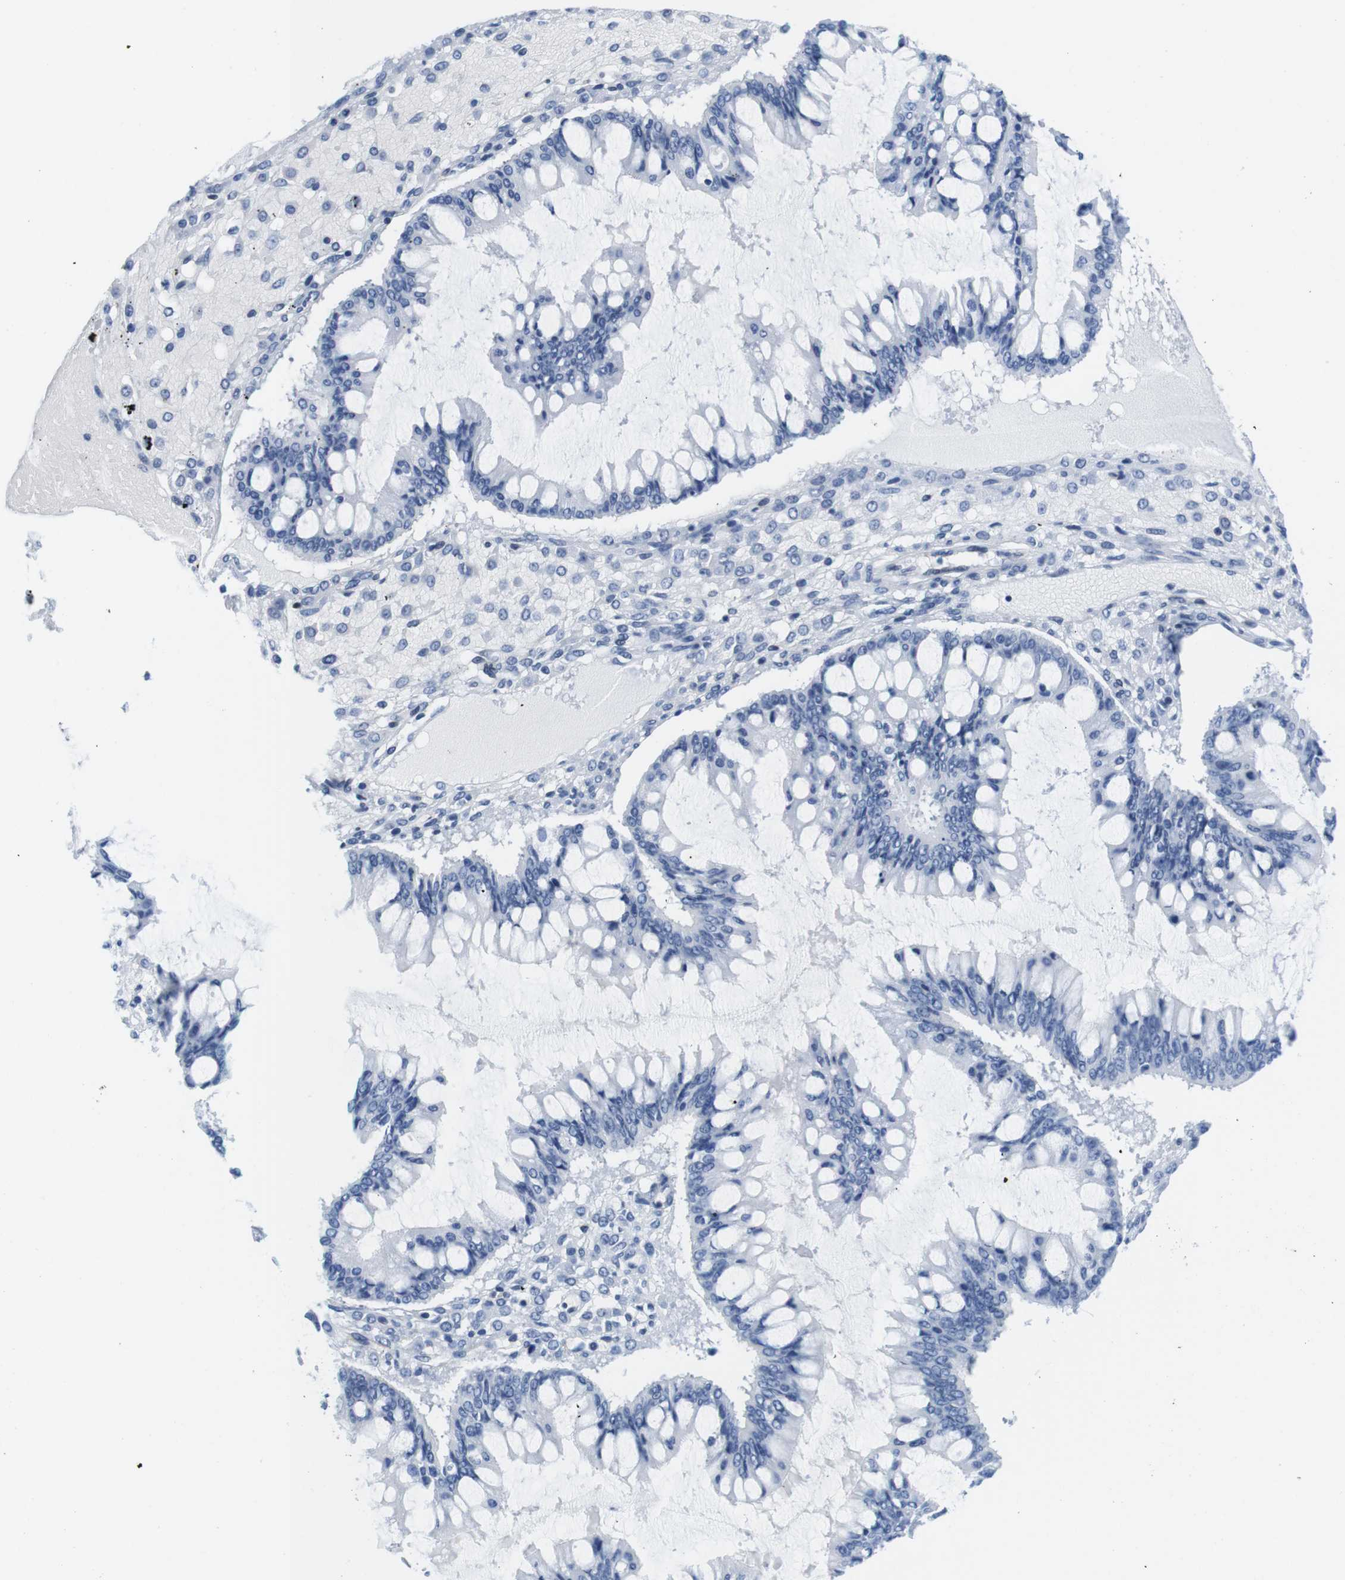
{"staining": {"intensity": "negative", "quantity": "none", "location": "none"}, "tissue": "ovarian cancer", "cell_type": "Tumor cells", "image_type": "cancer", "snomed": [{"axis": "morphology", "description": "Cystadenocarcinoma, mucinous, NOS"}, {"axis": "topography", "description": "Ovary"}], "caption": "Tumor cells show no significant staining in mucinous cystadenocarcinoma (ovarian).", "gene": "IFI16", "patient": {"sex": "female", "age": 73}}